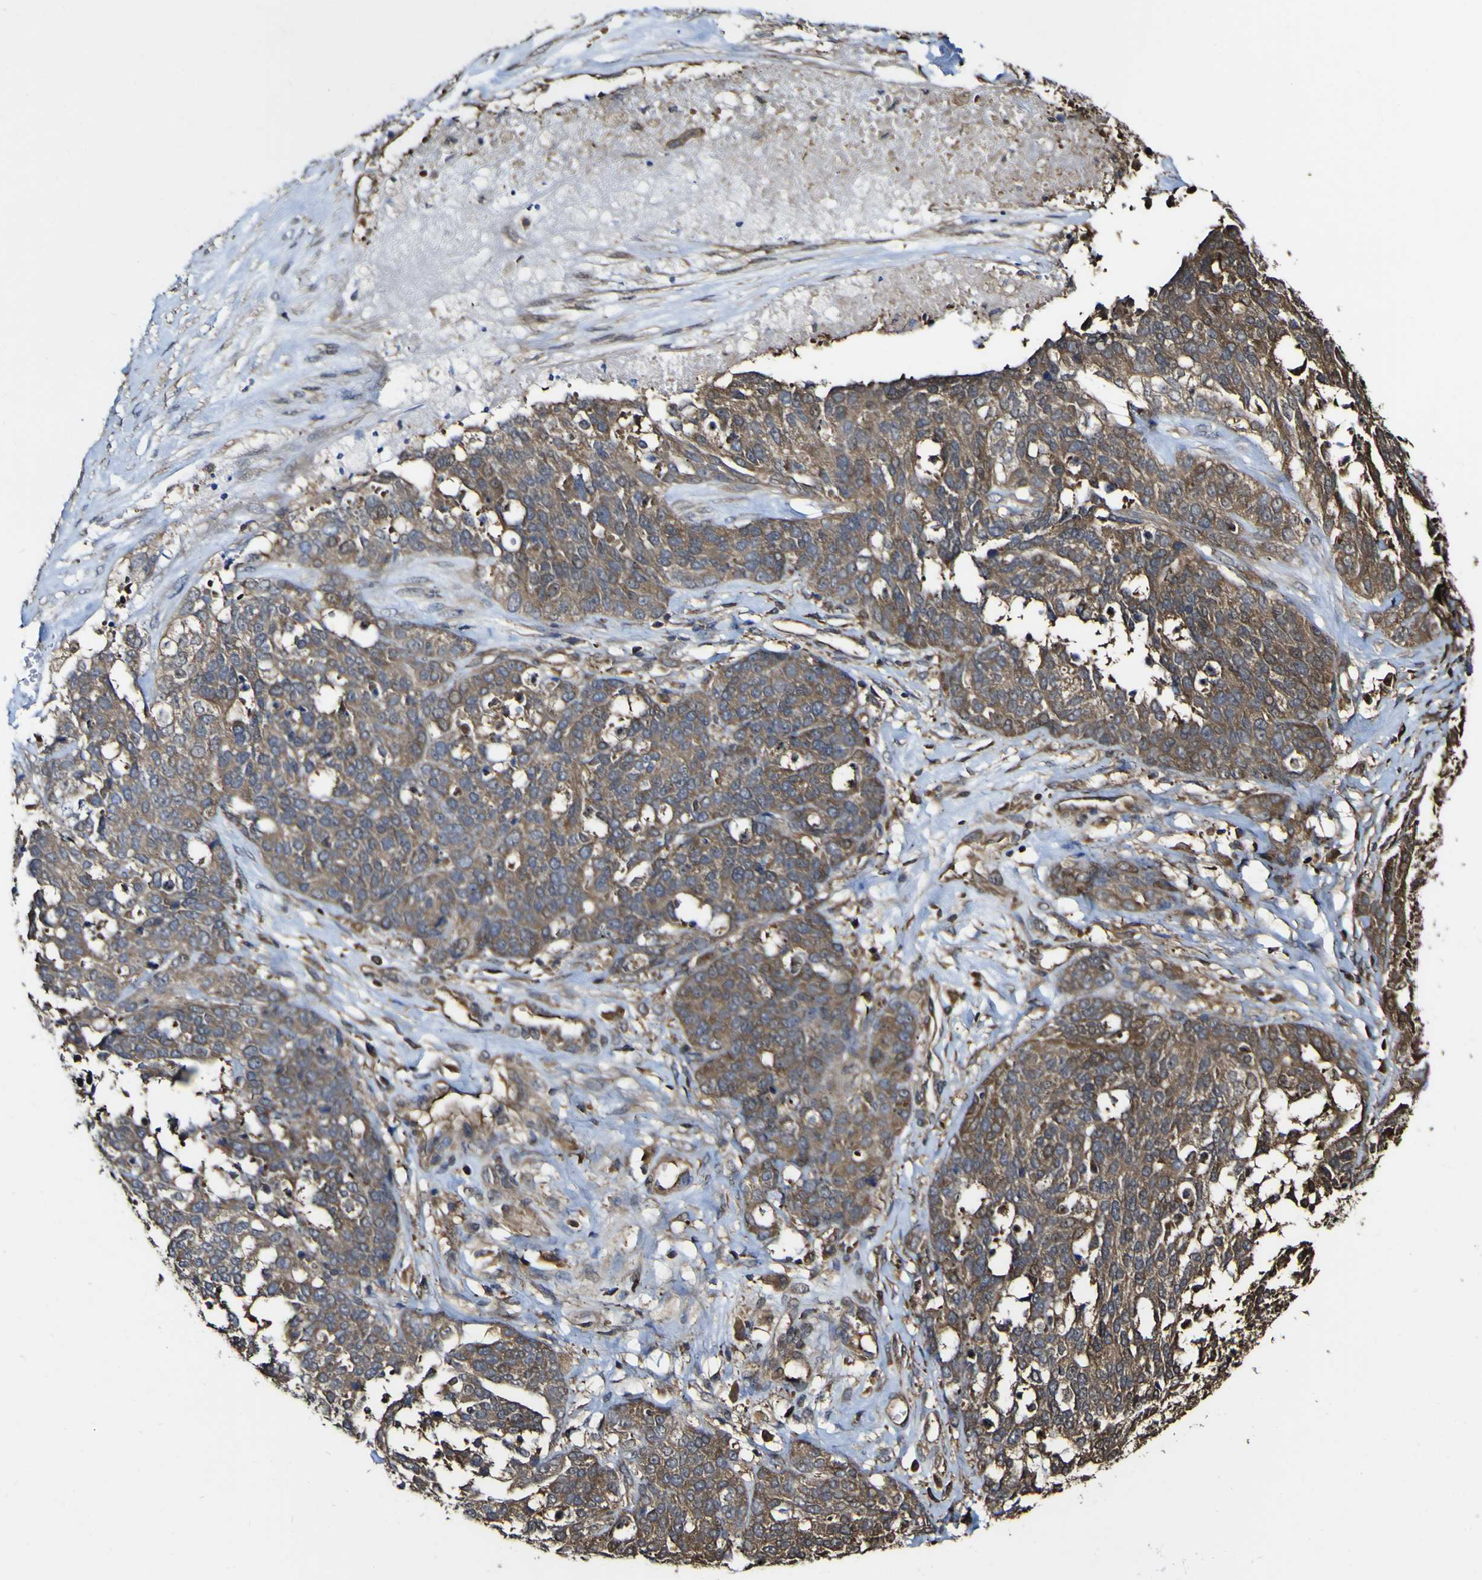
{"staining": {"intensity": "moderate", "quantity": ">75%", "location": "cytoplasmic/membranous"}, "tissue": "ovarian cancer", "cell_type": "Tumor cells", "image_type": "cancer", "snomed": [{"axis": "morphology", "description": "Cystadenocarcinoma, serous, NOS"}, {"axis": "topography", "description": "Ovary"}], "caption": "Immunohistochemistry (IHC) of human ovarian cancer (serous cystadenocarcinoma) demonstrates medium levels of moderate cytoplasmic/membranous expression in approximately >75% of tumor cells. (DAB (3,3'-diaminobenzidine) IHC with brightfield microscopy, high magnification).", "gene": "PTPRR", "patient": {"sex": "female", "age": 44}}